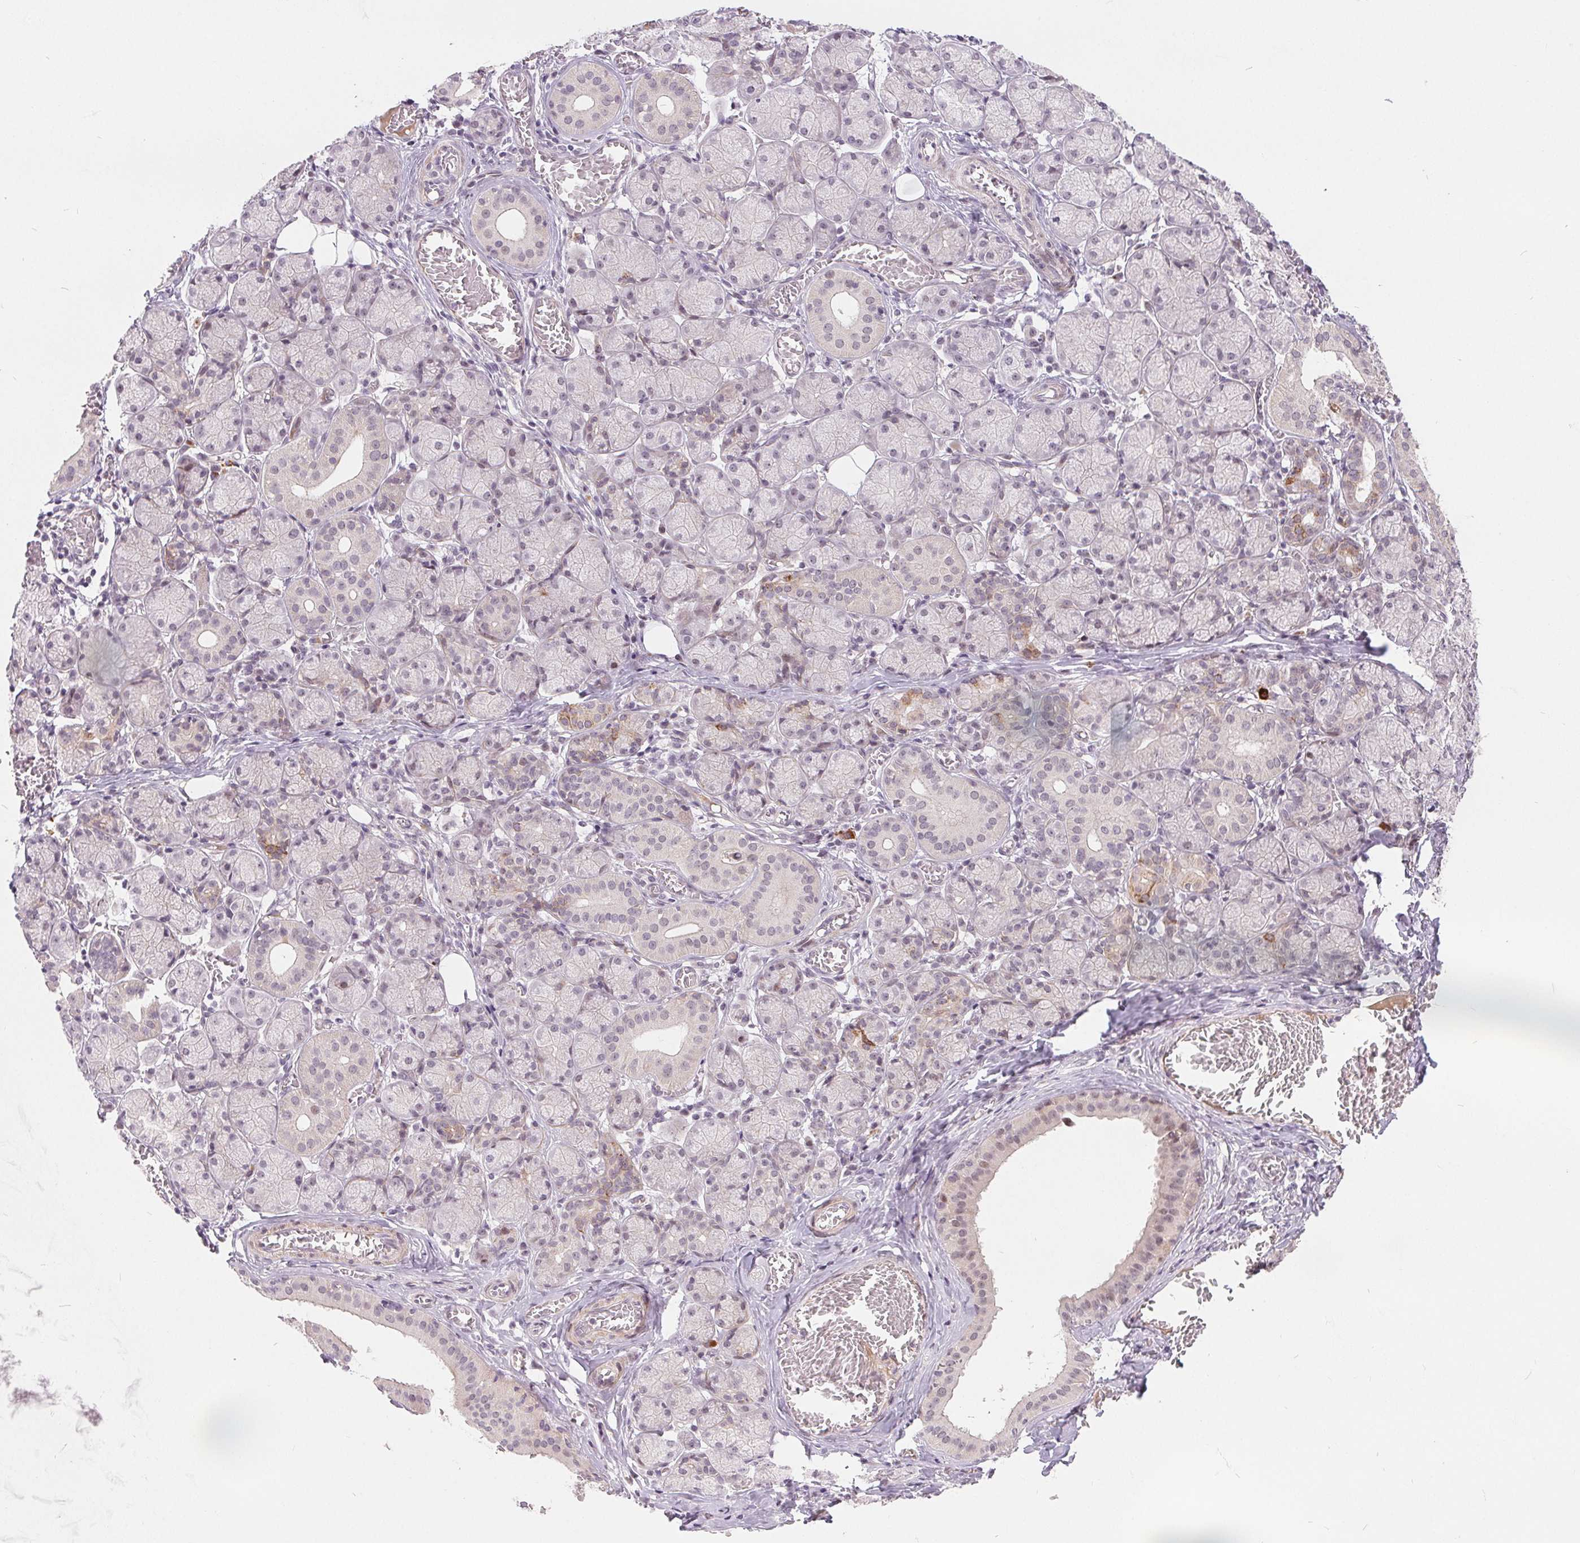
{"staining": {"intensity": "moderate", "quantity": "<25%", "location": "nuclear"}, "tissue": "salivary gland", "cell_type": "Glandular cells", "image_type": "normal", "snomed": [{"axis": "morphology", "description": "Normal tissue, NOS"}, {"axis": "topography", "description": "Salivary gland"}, {"axis": "topography", "description": "Peripheral nerve tissue"}], "caption": "Salivary gland stained with DAB (3,3'-diaminobenzidine) immunohistochemistry (IHC) displays low levels of moderate nuclear positivity in approximately <25% of glandular cells.", "gene": "NRG2", "patient": {"sex": "female", "age": 24}}